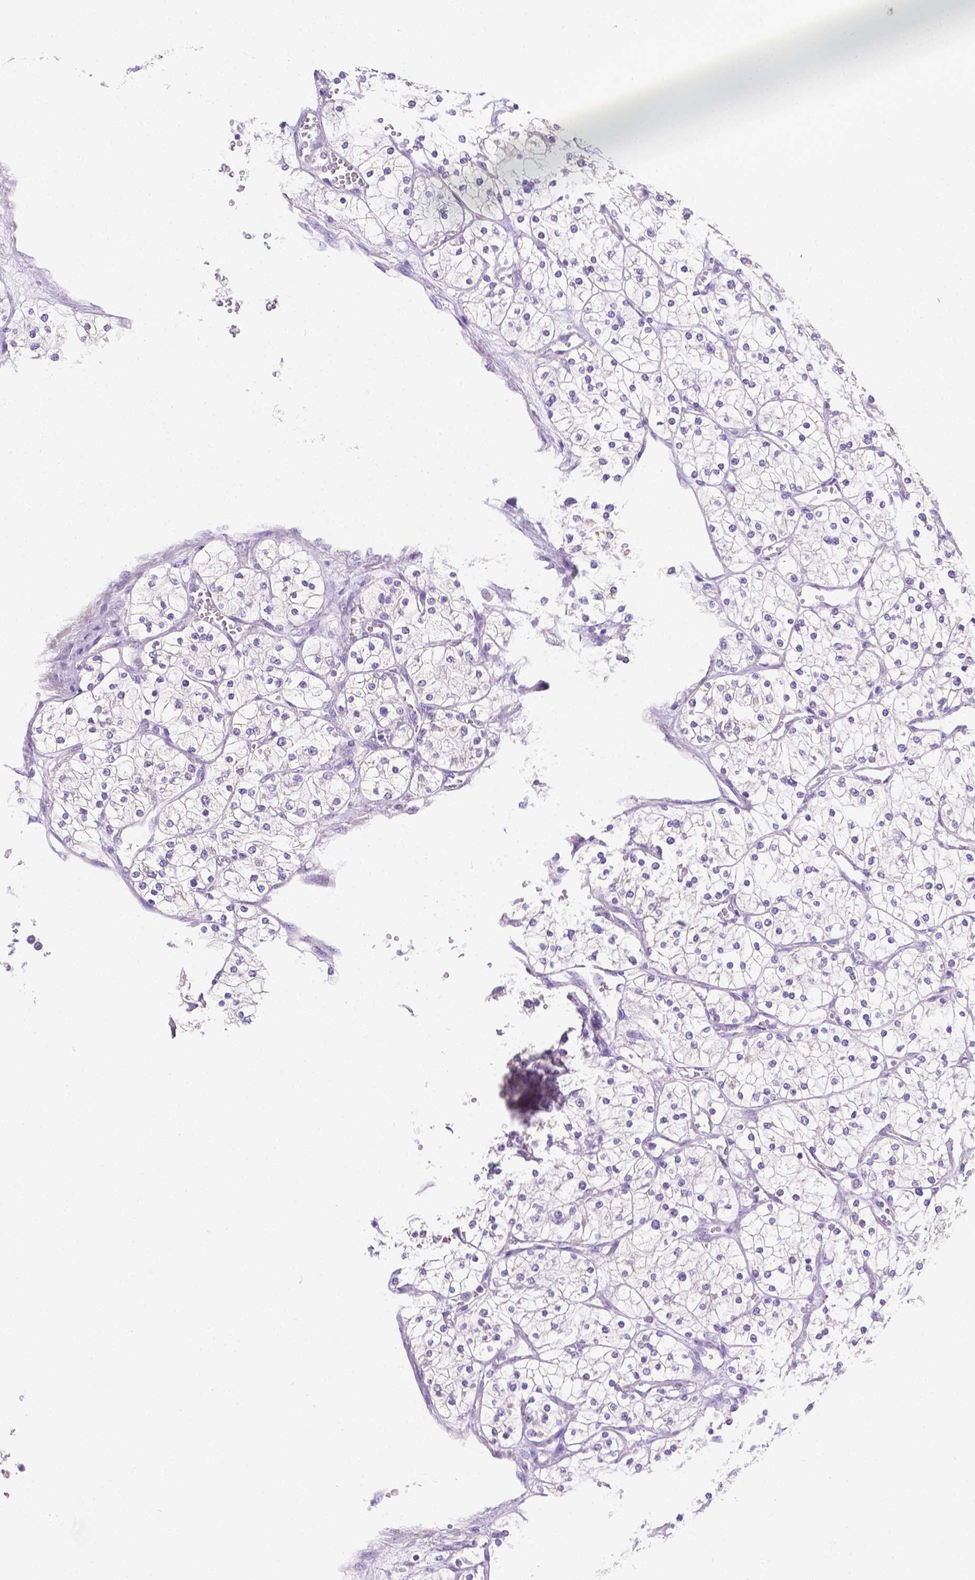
{"staining": {"intensity": "negative", "quantity": "none", "location": "none"}, "tissue": "renal cancer", "cell_type": "Tumor cells", "image_type": "cancer", "snomed": [{"axis": "morphology", "description": "Adenocarcinoma, NOS"}, {"axis": "topography", "description": "Kidney"}], "caption": "This micrograph is of renal cancer (adenocarcinoma) stained with immunohistochemistry to label a protein in brown with the nuclei are counter-stained blue. There is no staining in tumor cells.", "gene": "SGTB", "patient": {"sex": "male", "age": 80}}